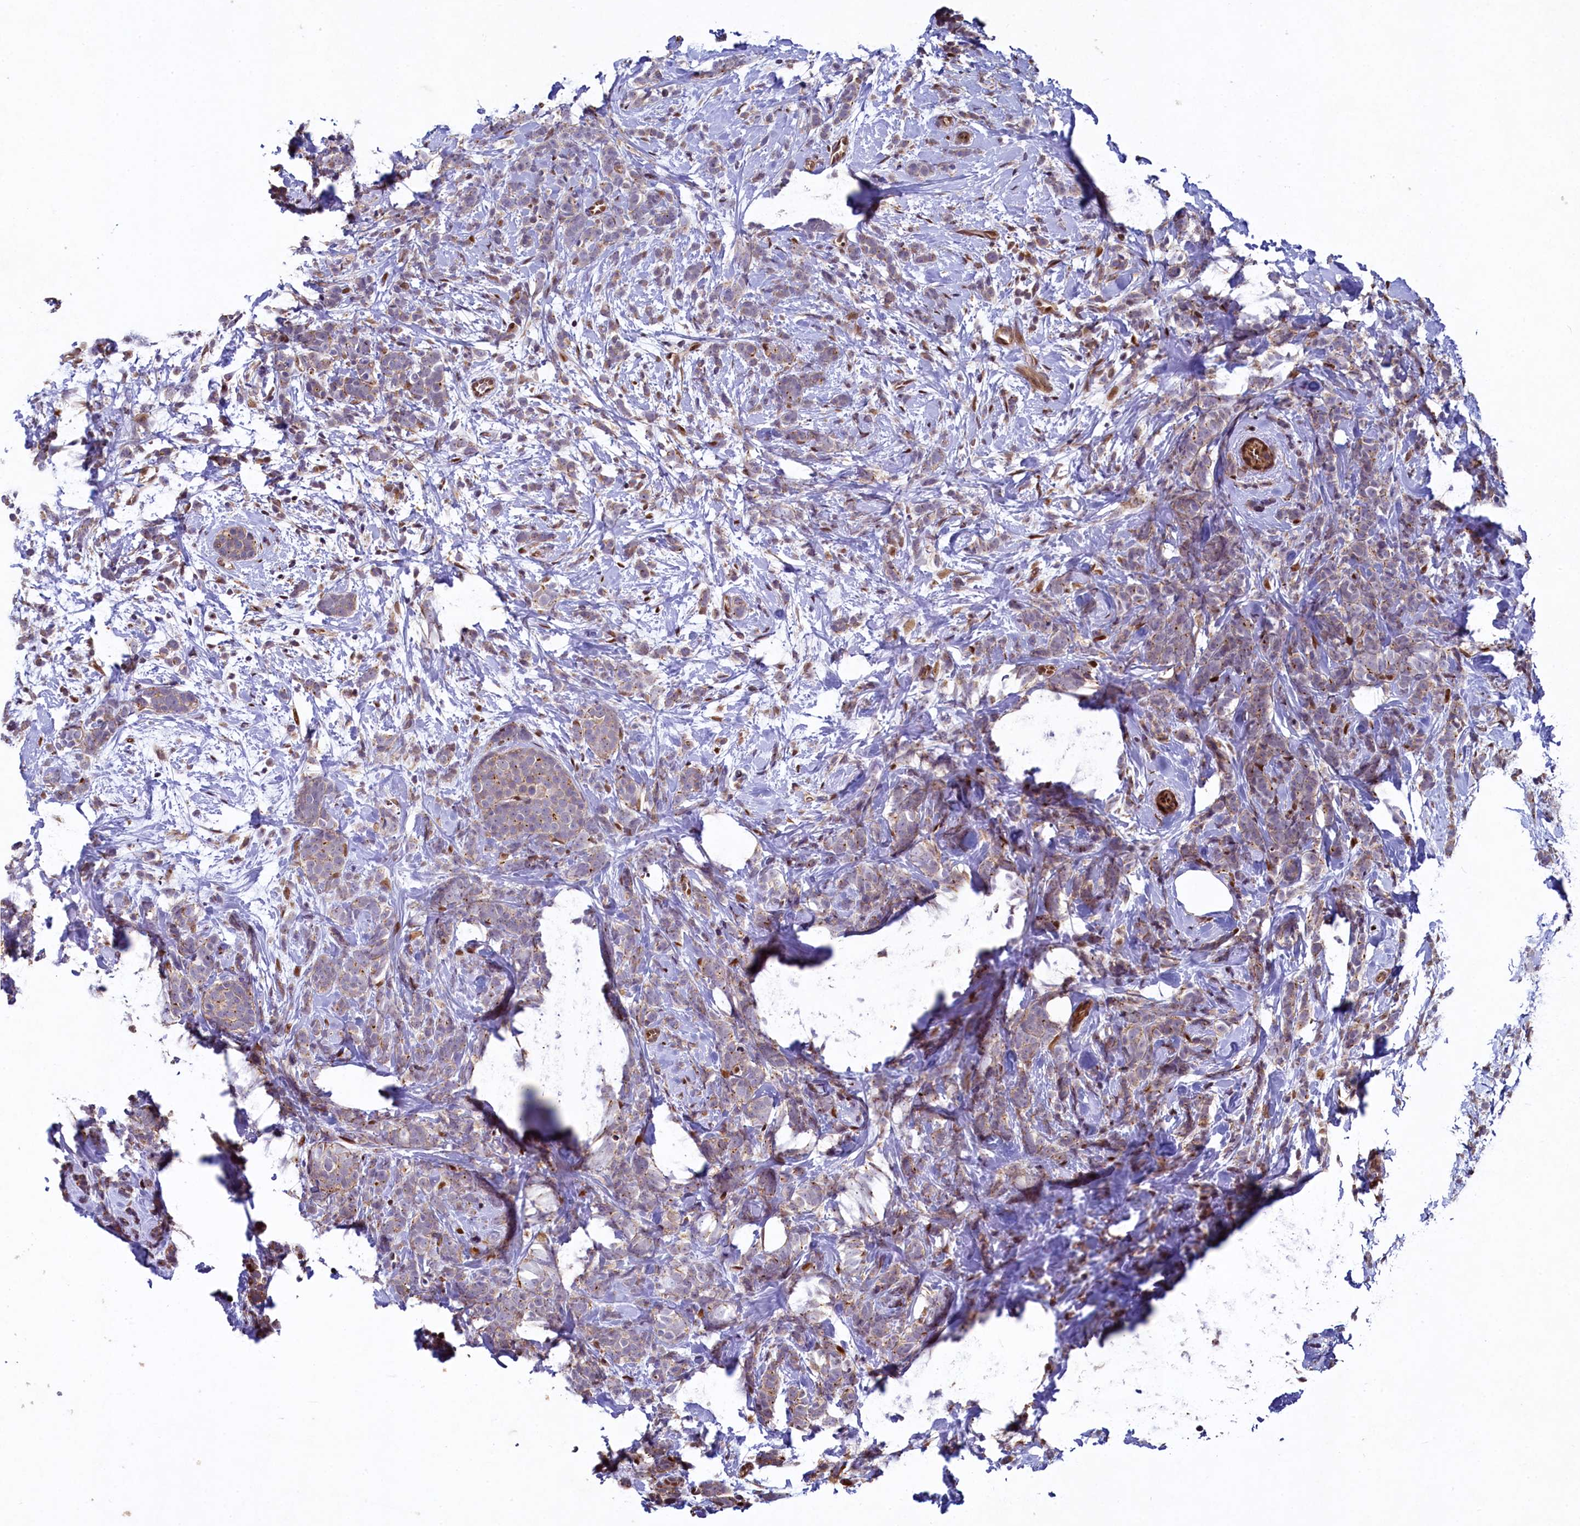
{"staining": {"intensity": "weak", "quantity": ">75%", "location": "cytoplasmic/membranous"}, "tissue": "breast cancer", "cell_type": "Tumor cells", "image_type": "cancer", "snomed": [{"axis": "morphology", "description": "Lobular carcinoma"}, {"axis": "topography", "description": "Breast"}], "caption": "This micrograph shows IHC staining of lobular carcinoma (breast), with low weak cytoplasmic/membranous expression in approximately >75% of tumor cells.", "gene": "ZNF577", "patient": {"sex": "female", "age": 58}}